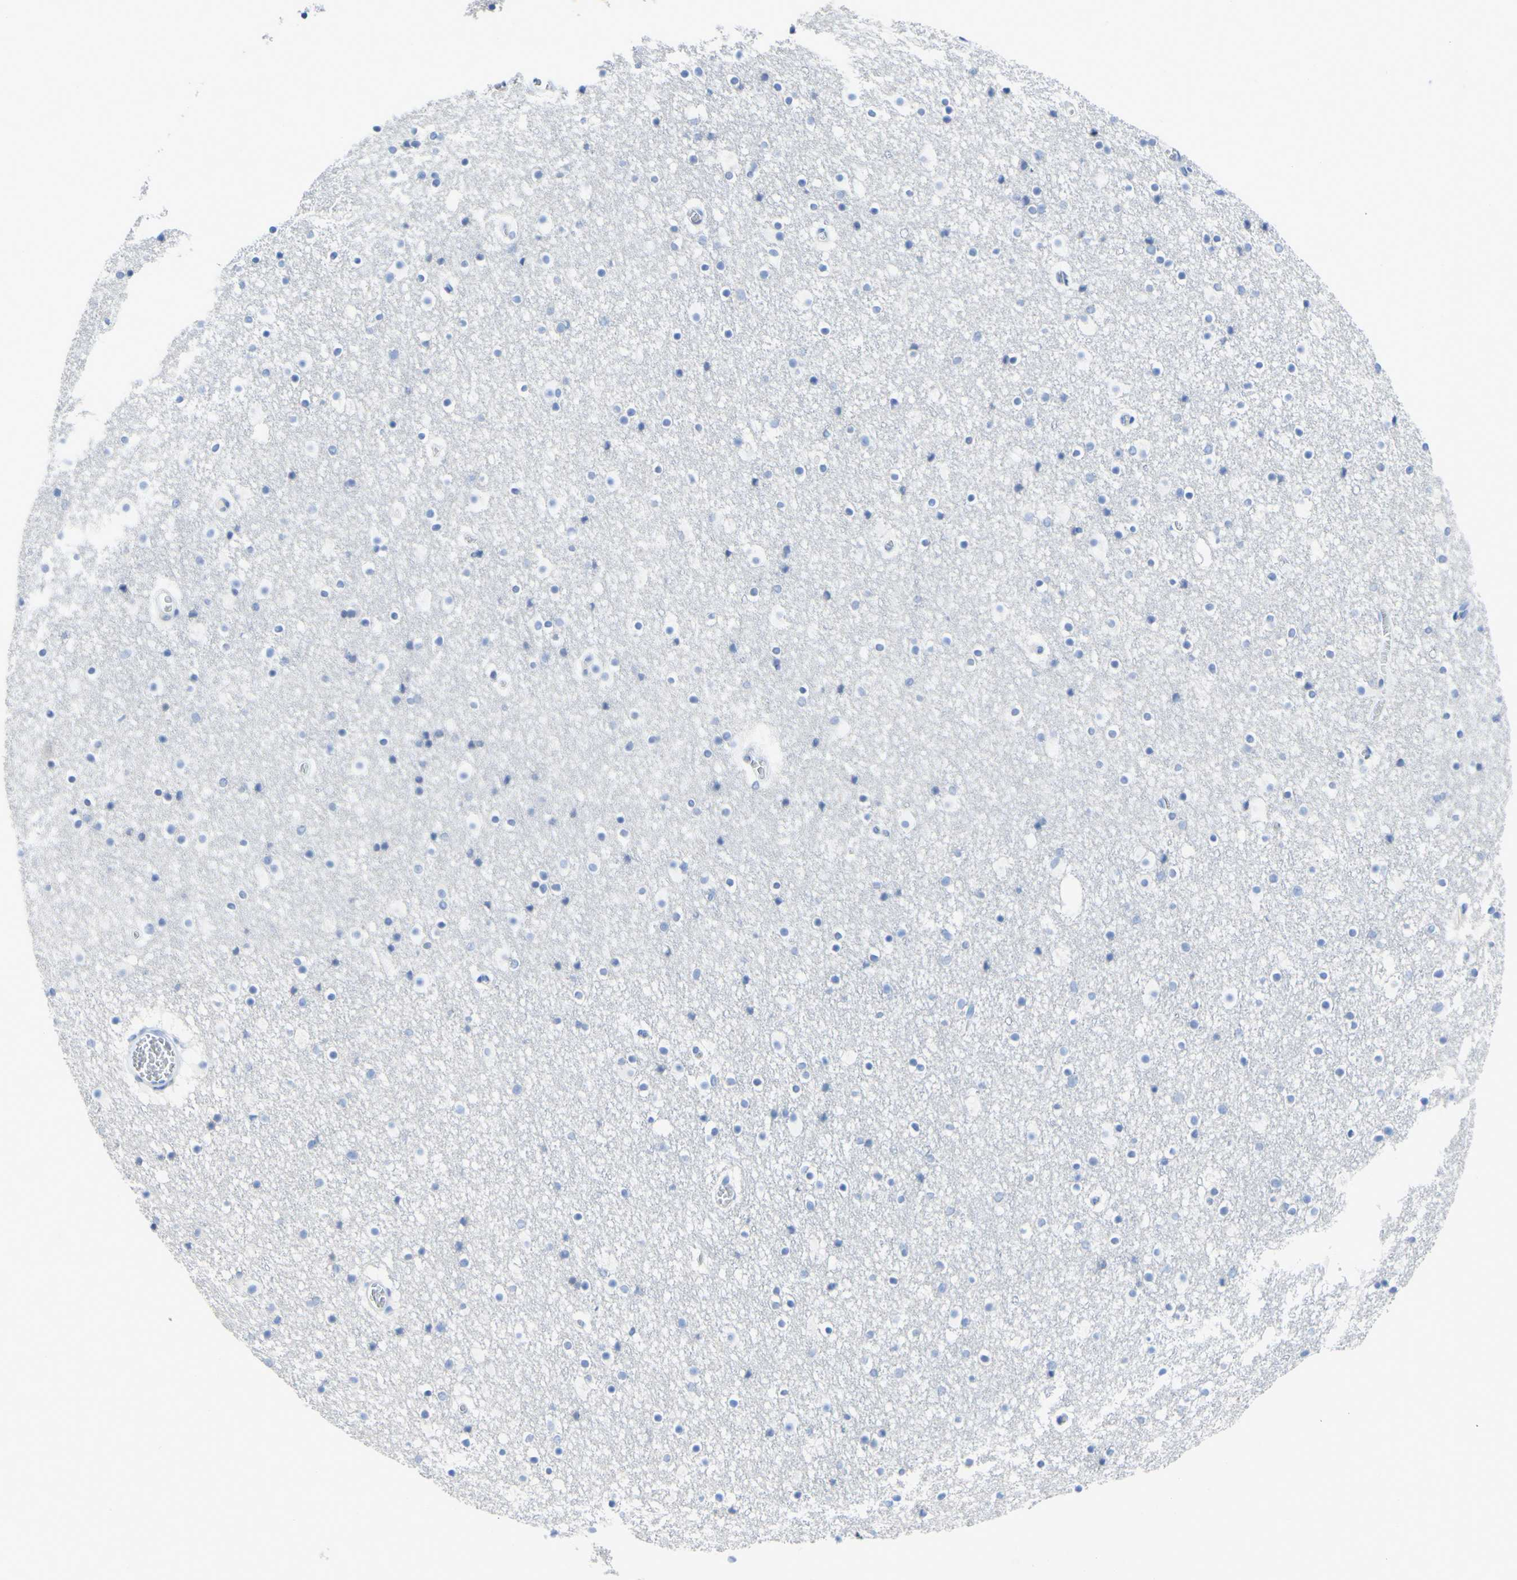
{"staining": {"intensity": "negative", "quantity": "none", "location": "none"}, "tissue": "caudate", "cell_type": "Glial cells", "image_type": "normal", "snomed": [{"axis": "morphology", "description": "Normal tissue, NOS"}, {"axis": "topography", "description": "Lateral ventricle wall"}], "caption": "This is a histopathology image of IHC staining of unremarkable caudate, which shows no staining in glial cells. The staining was performed using DAB (3,3'-diaminobenzidine) to visualize the protein expression in brown, while the nuclei were stained in blue with hematoxylin (Magnification: 20x).", "gene": "DSC2", "patient": {"sex": "male", "age": 45}}